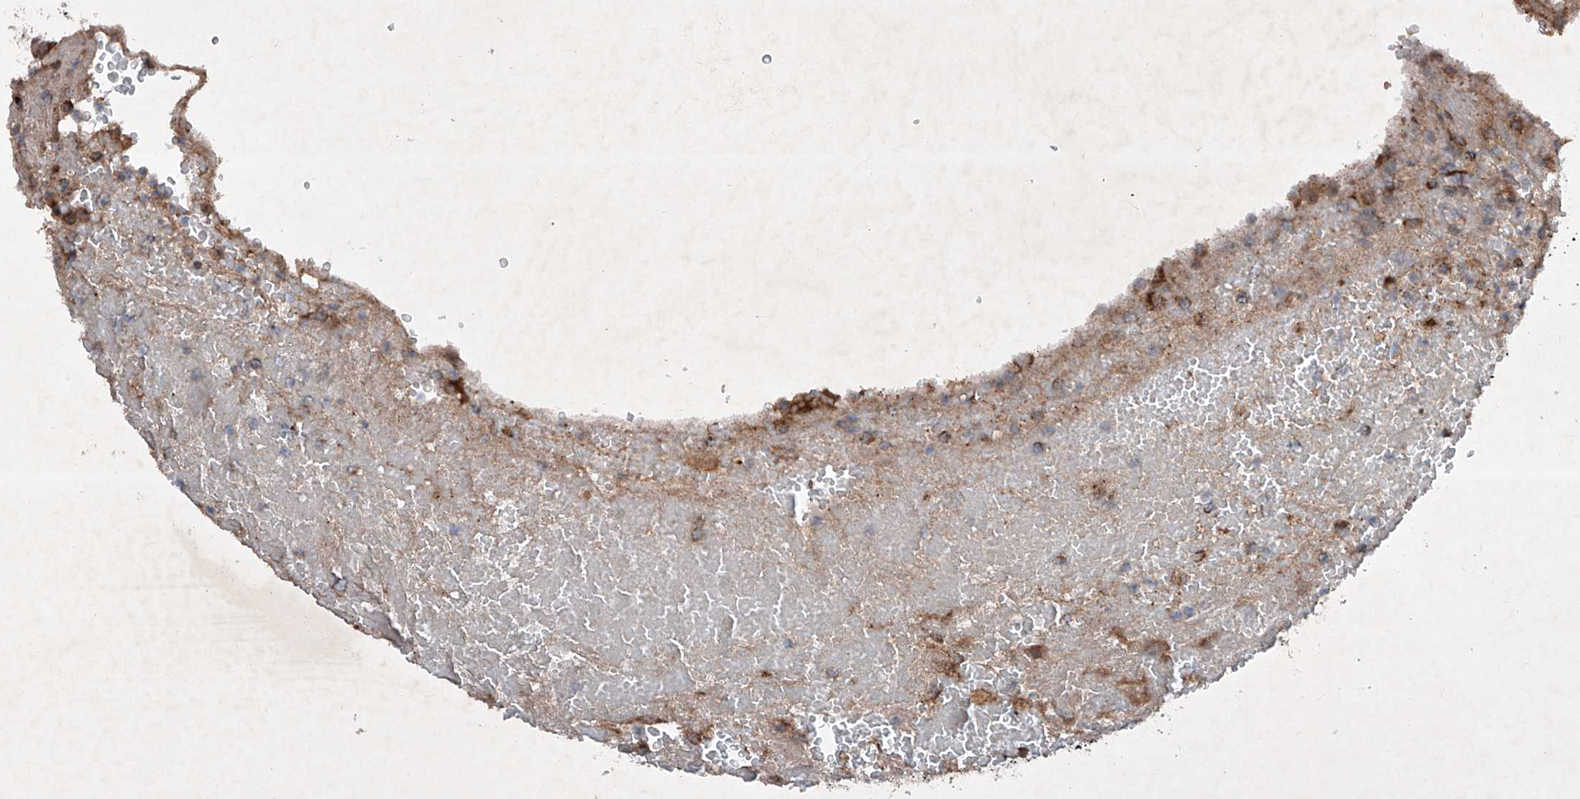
{"staining": {"intensity": "strong", "quantity": ">75%", "location": "cytoplasmic/membranous"}, "tissue": "thyroid cancer", "cell_type": "Tumor cells", "image_type": "cancer", "snomed": [{"axis": "morphology", "description": "Papillary adenocarcinoma, NOS"}, {"axis": "topography", "description": "Thyroid gland"}], "caption": "IHC histopathology image of human thyroid papillary adenocarcinoma stained for a protein (brown), which displays high levels of strong cytoplasmic/membranous expression in approximately >75% of tumor cells.", "gene": "DAD1", "patient": {"sex": "male", "age": 77}}